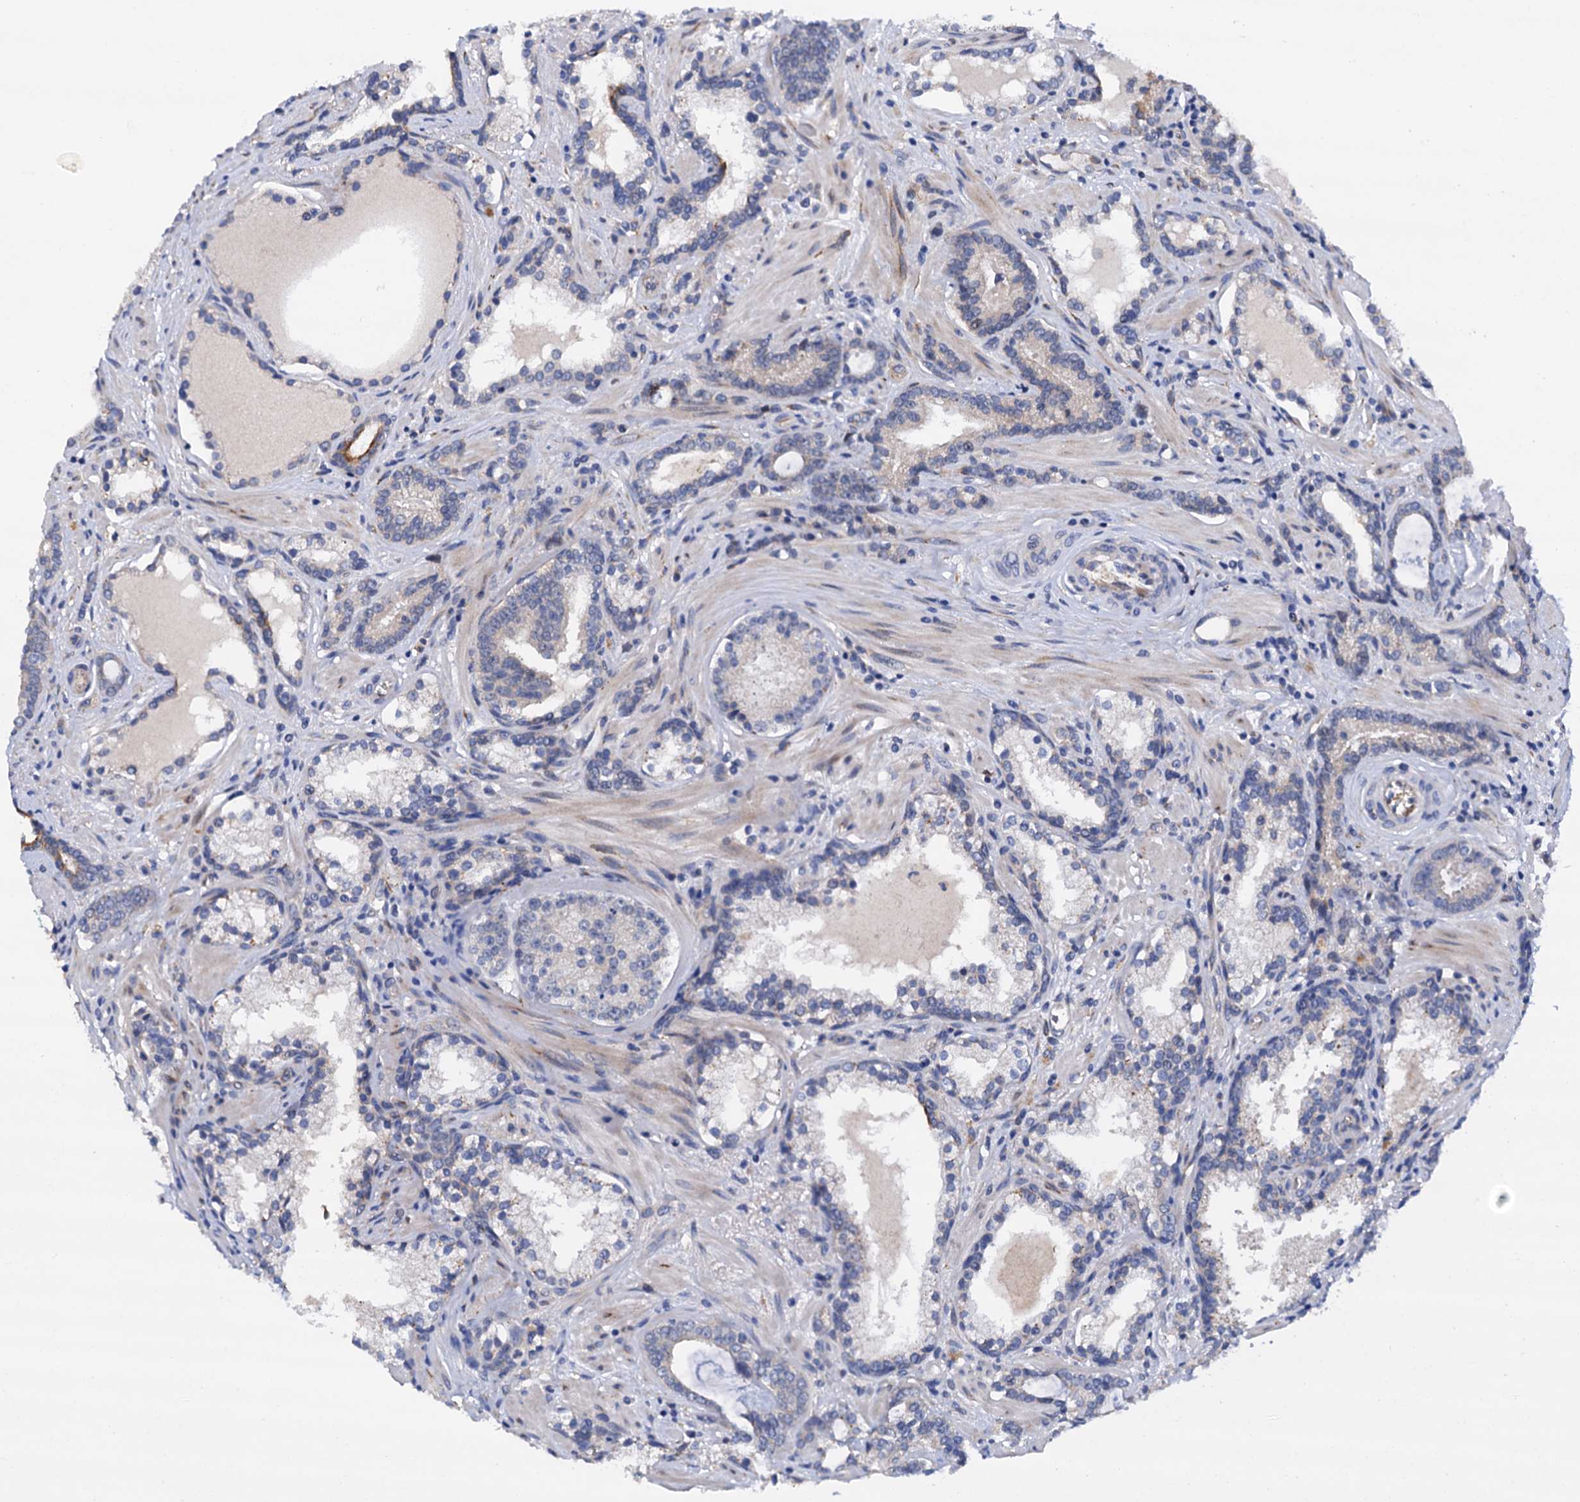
{"staining": {"intensity": "negative", "quantity": "none", "location": "none"}, "tissue": "prostate cancer", "cell_type": "Tumor cells", "image_type": "cancer", "snomed": [{"axis": "morphology", "description": "Adenocarcinoma, High grade"}, {"axis": "topography", "description": "Prostate"}], "caption": "Protein analysis of prostate cancer reveals no significant positivity in tumor cells. (Brightfield microscopy of DAB (3,3'-diaminobenzidine) immunohistochemistry at high magnification).", "gene": "RASSF9", "patient": {"sex": "male", "age": 58}}